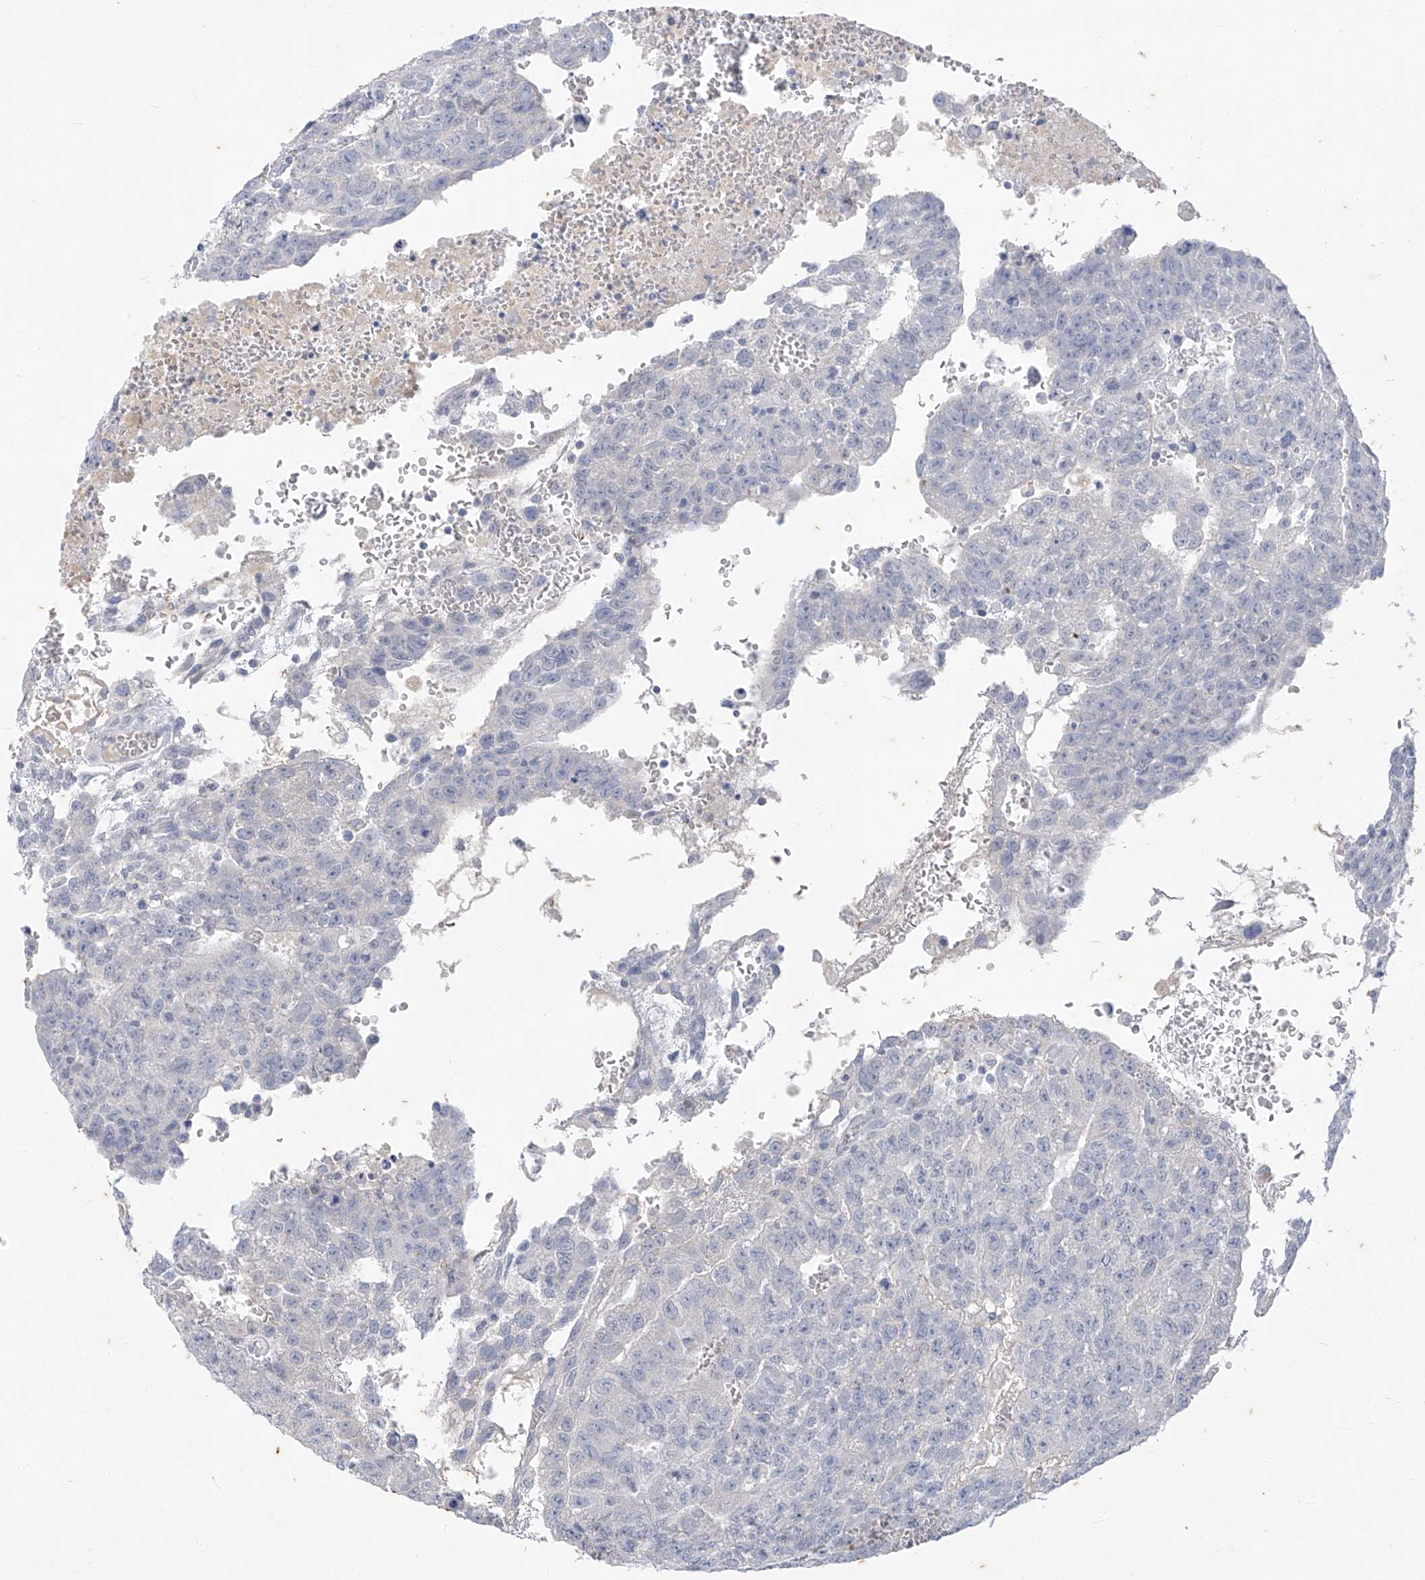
{"staining": {"intensity": "negative", "quantity": "none", "location": "none"}, "tissue": "testis cancer", "cell_type": "Tumor cells", "image_type": "cancer", "snomed": [{"axis": "morphology", "description": "Seminoma, NOS"}, {"axis": "morphology", "description": "Carcinoma, Embryonal, NOS"}, {"axis": "topography", "description": "Testis"}], "caption": "DAB (3,3'-diaminobenzidine) immunohistochemical staining of human testis cancer (seminoma) exhibits no significant staining in tumor cells.", "gene": "CX3CR1", "patient": {"sex": "male", "age": 52}}